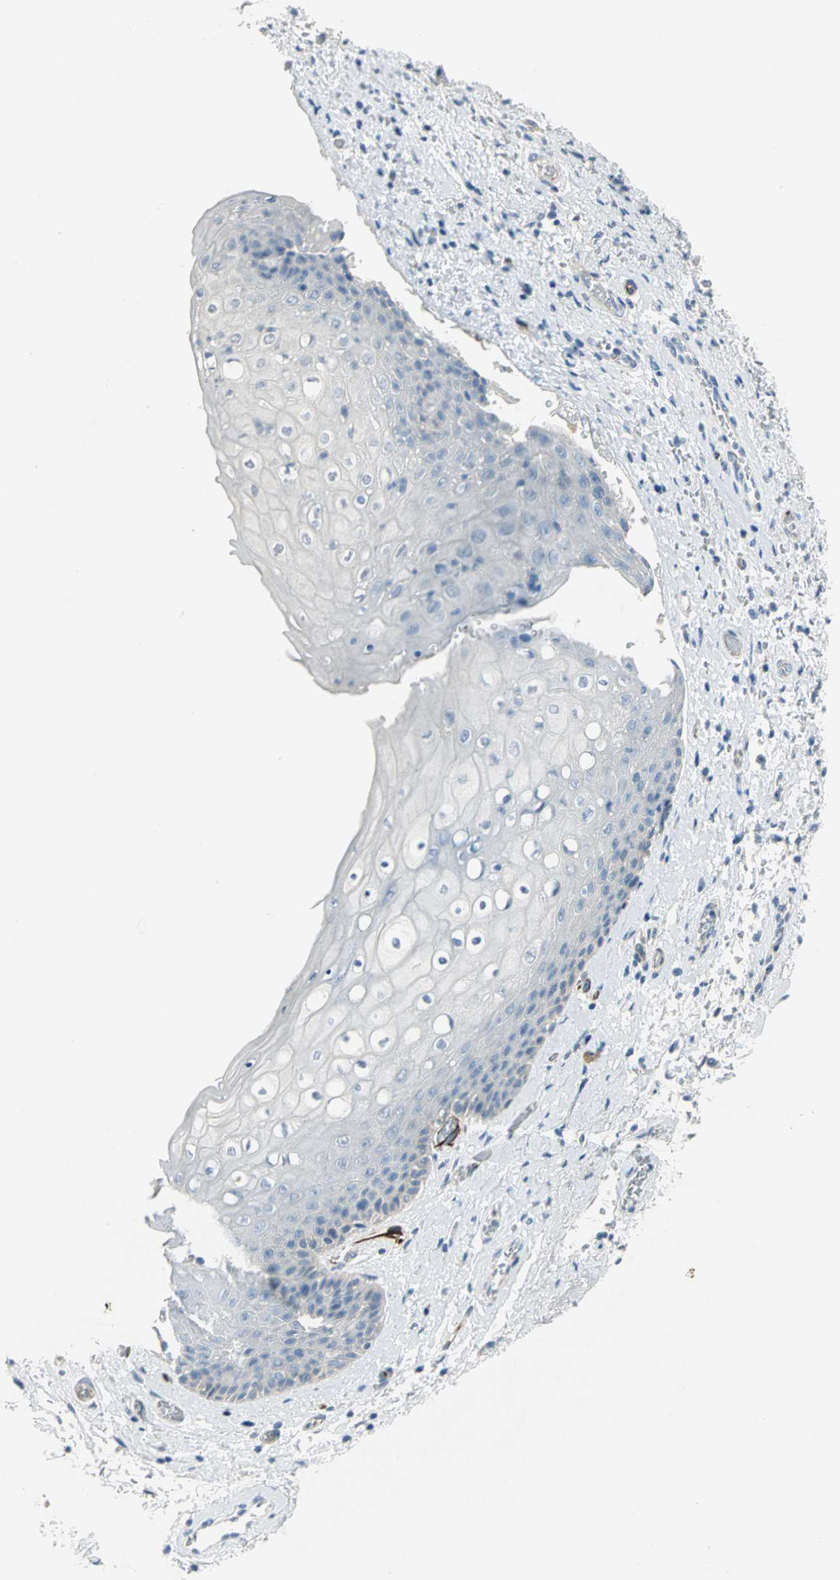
{"staining": {"intensity": "negative", "quantity": "none", "location": "none"}, "tissue": "skin", "cell_type": "Epidermal cells", "image_type": "normal", "snomed": [{"axis": "morphology", "description": "Normal tissue, NOS"}, {"axis": "topography", "description": "Anal"}], "caption": "Skin was stained to show a protein in brown. There is no significant positivity in epidermal cells. (DAB IHC, high magnification).", "gene": "ALOX15", "patient": {"sex": "female", "age": 46}}